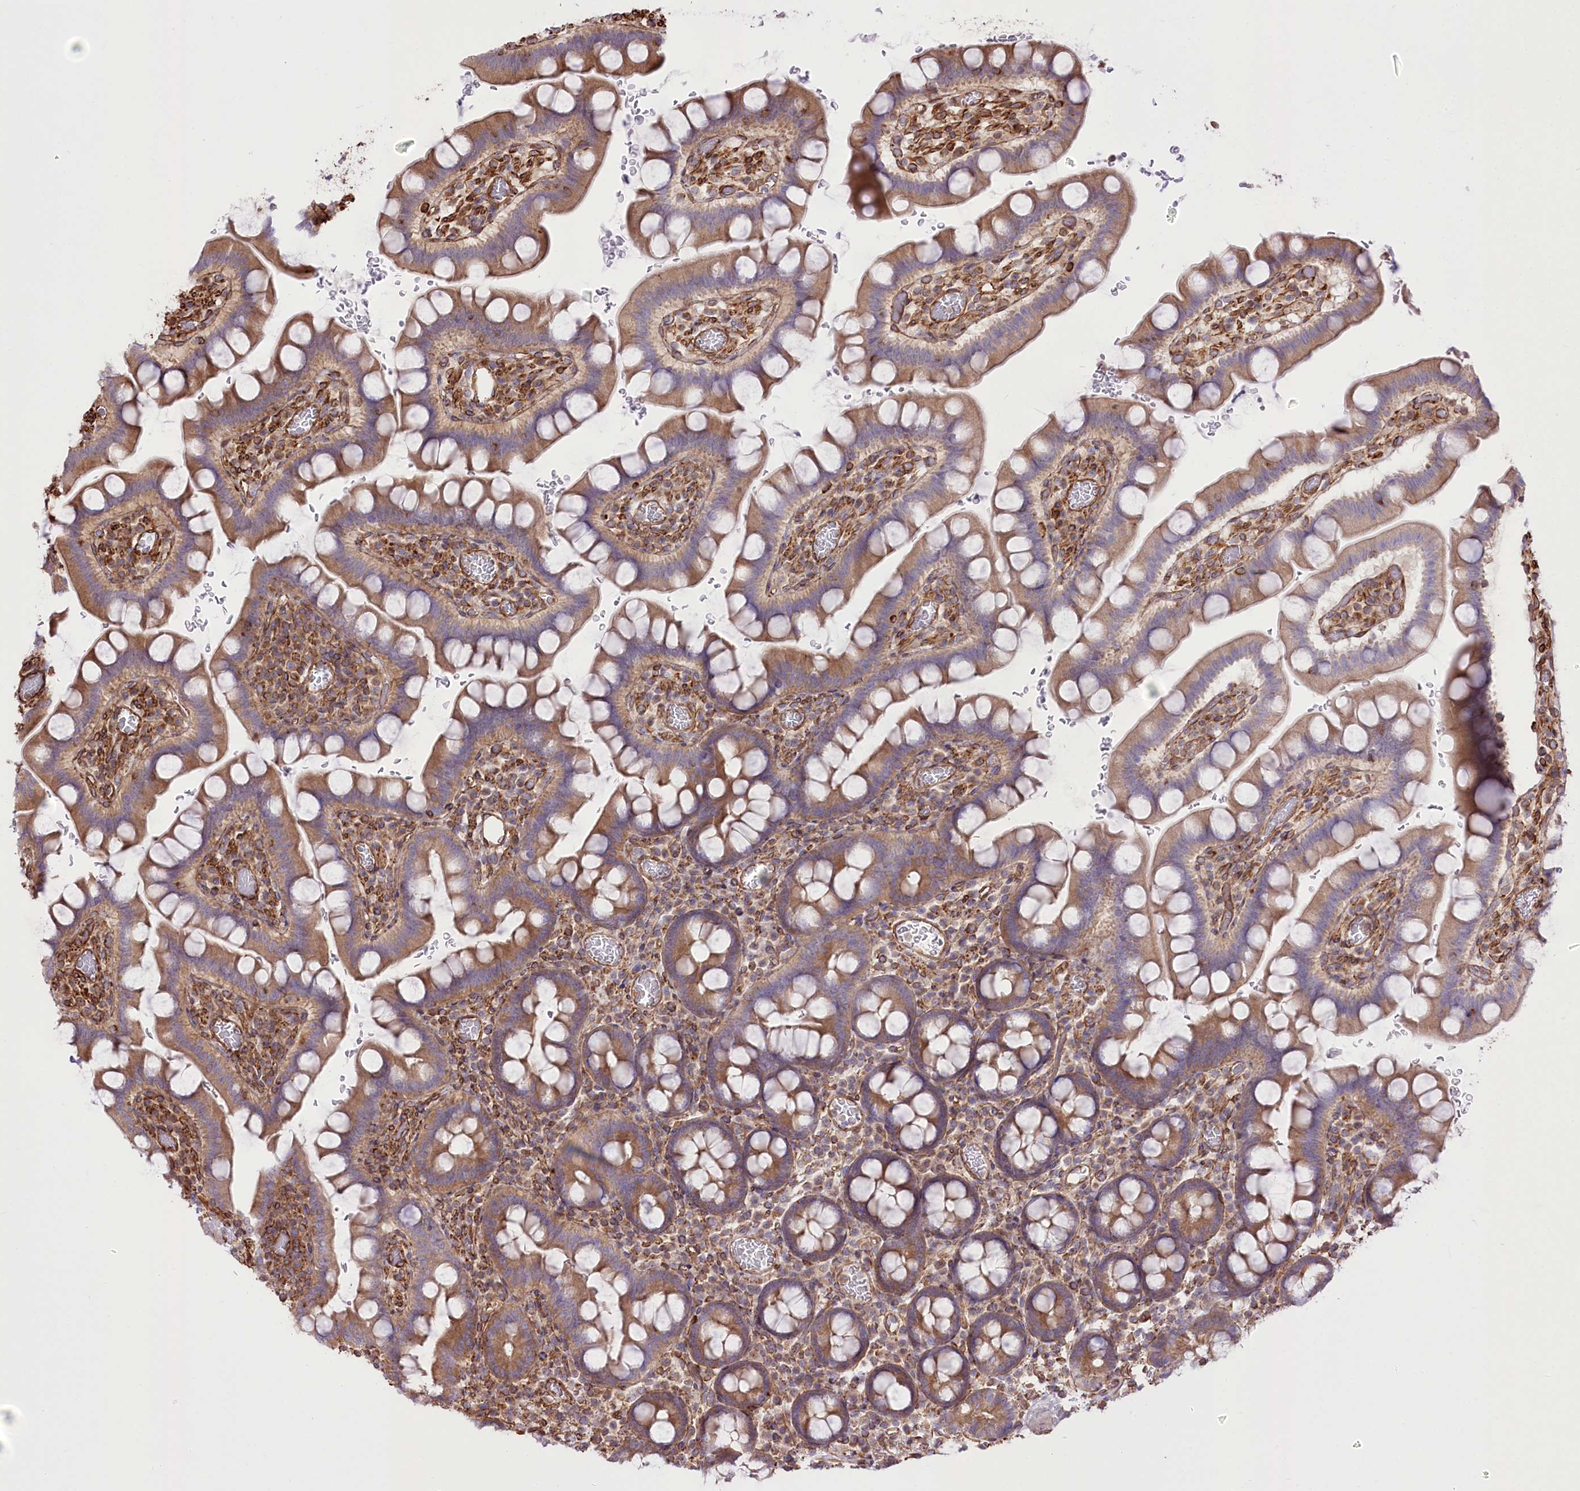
{"staining": {"intensity": "moderate", "quantity": ">75%", "location": "cytoplasmic/membranous"}, "tissue": "small intestine", "cell_type": "Glandular cells", "image_type": "normal", "snomed": [{"axis": "morphology", "description": "Normal tissue, NOS"}, {"axis": "topography", "description": "Stomach, upper"}, {"axis": "topography", "description": "Stomach, lower"}, {"axis": "topography", "description": "Small intestine"}], "caption": "IHC photomicrograph of normal small intestine: human small intestine stained using immunohistochemistry (IHC) demonstrates medium levels of moderate protein expression localized specifically in the cytoplasmic/membranous of glandular cells, appearing as a cytoplasmic/membranous brown color.", "gene": "TTC1", "patient": {"sex": "male", "age": 68}}